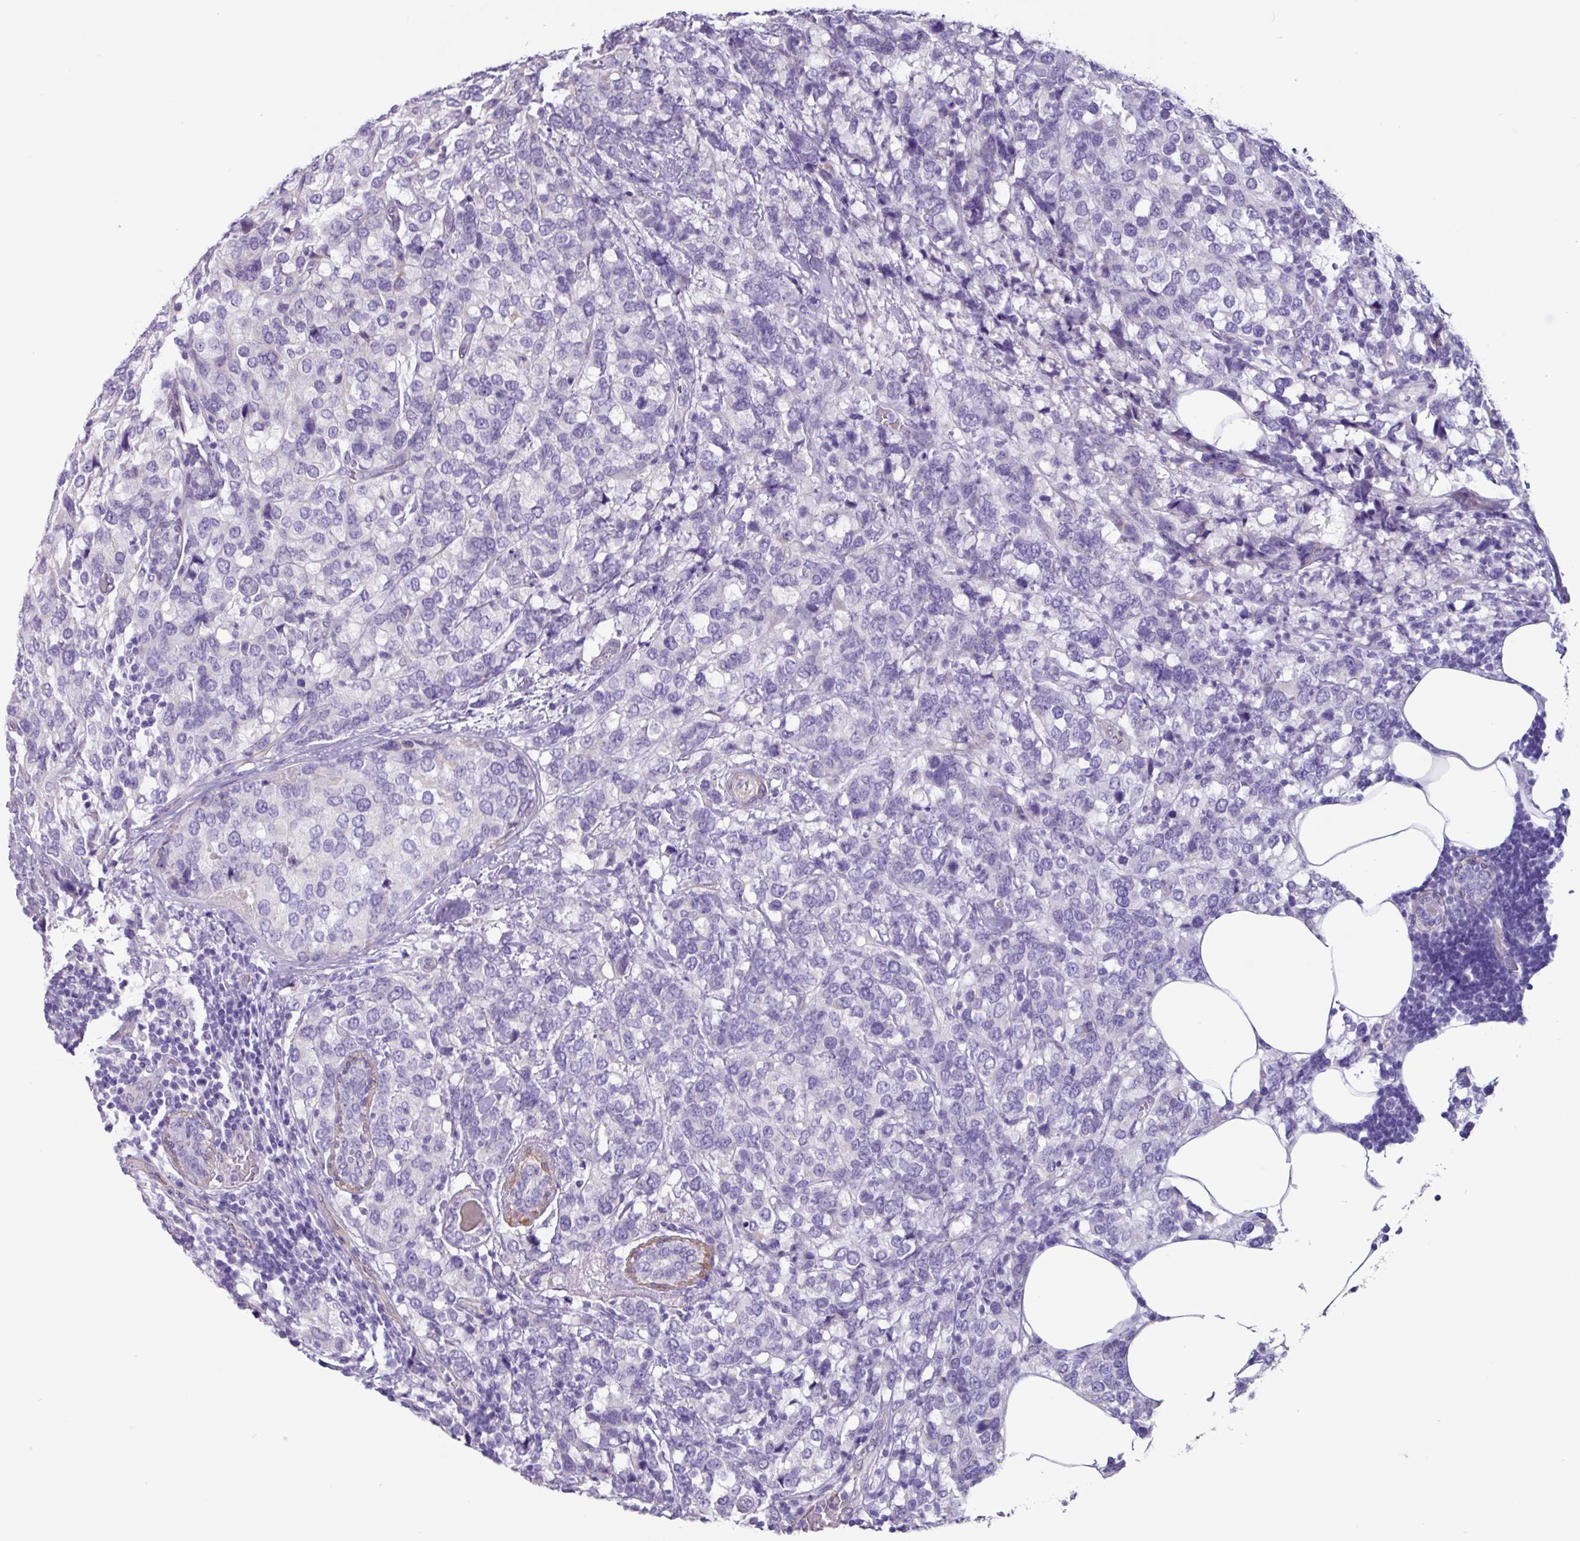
{"staining": {"intensity": "negative", "quantity": "none", "location": "none"}, "tissue": "breast cancer", "cell_type": "Tumor cells", "image_type": "cancer", "snomed": [{"axis": "morphology", "description": "Lobular carcinoma"}, {"axis": "topography", "description": "Breast"}], "caption": "An immunohistochemistry (IHC) photomicrograph of breast lobular carcinoma is shown. There is no staining in tumor cells of breast lobular carcinoma.", "gene": "OTX1", "patient": {"sex": "female", "age": 59}}